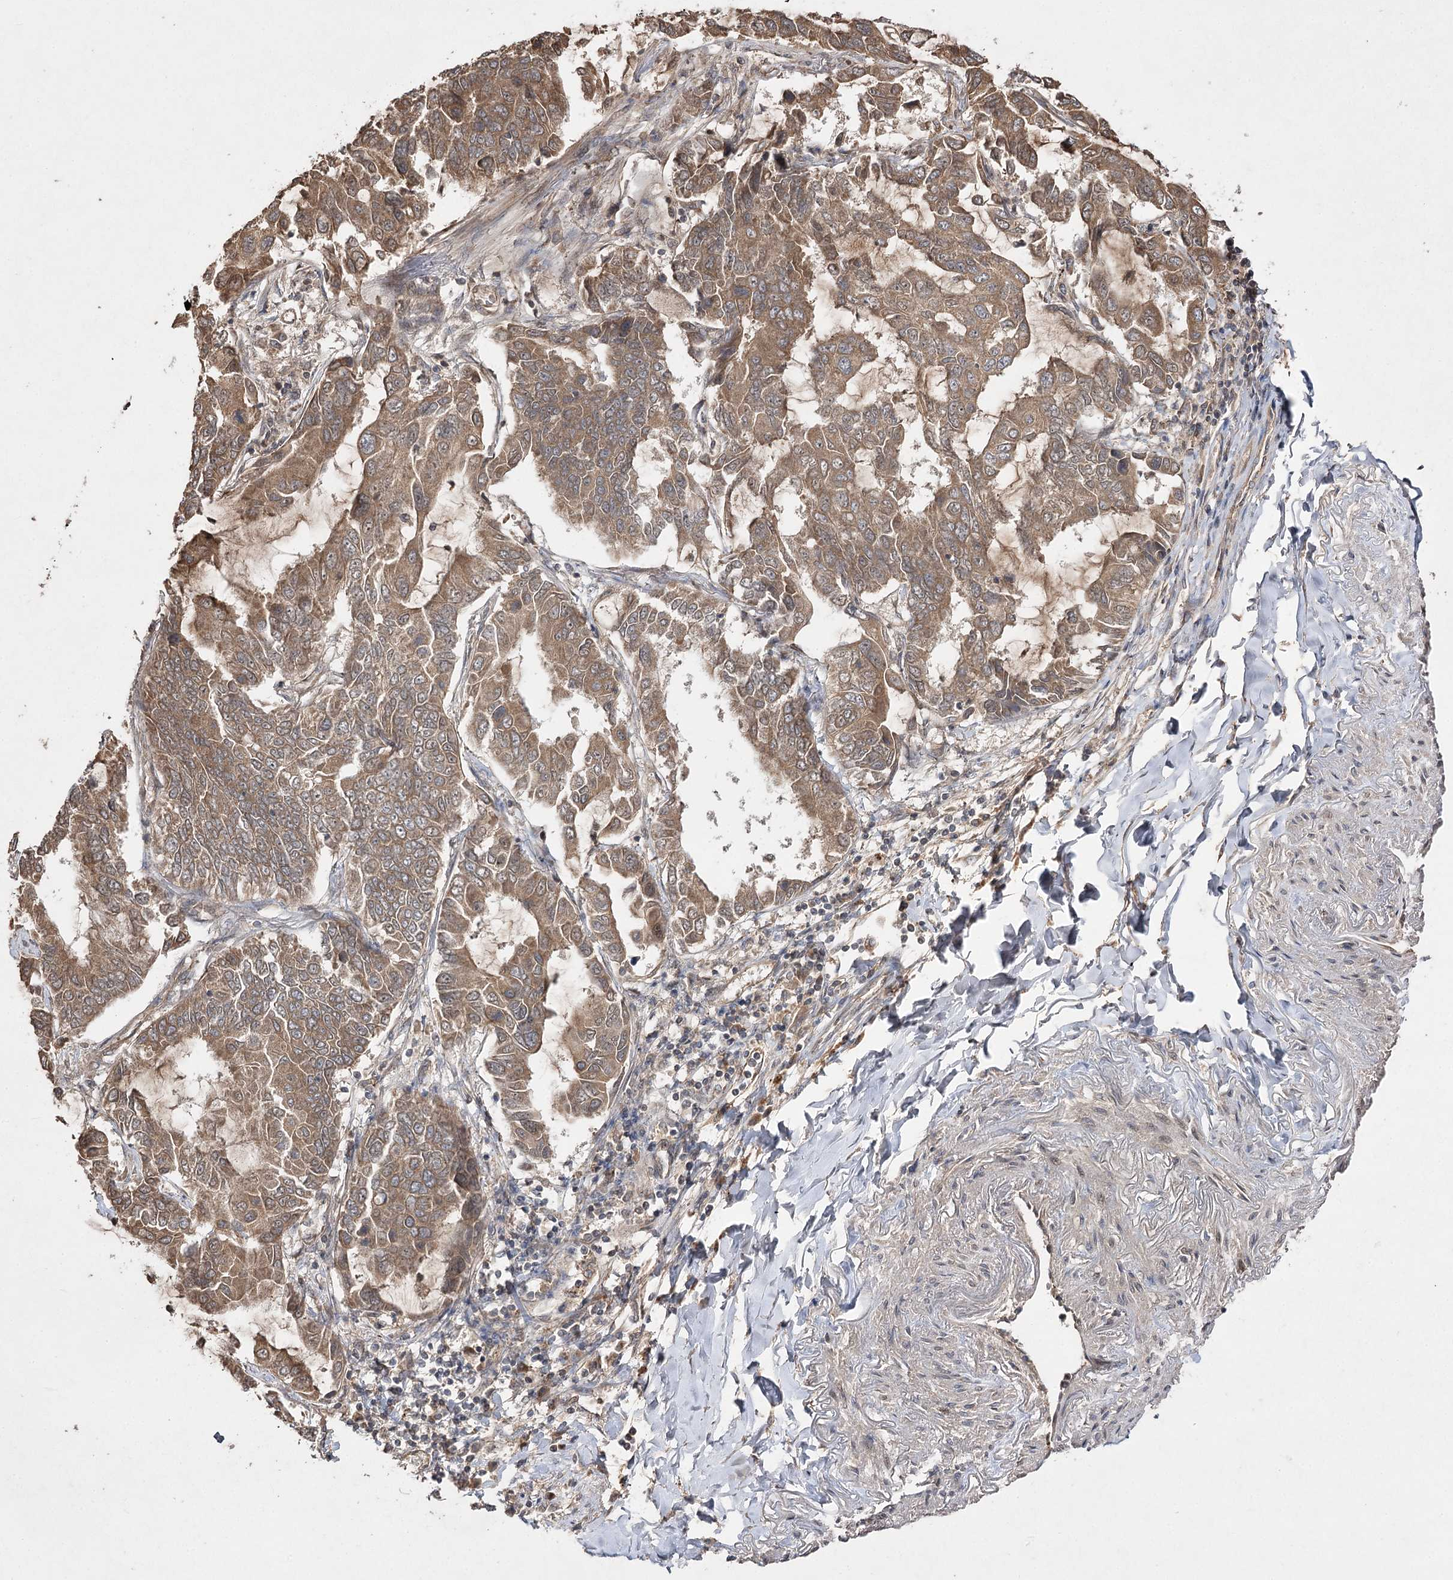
{"staining": {"intensity": "moderate", "quantity": ">75%", "location": "cytoplasmic/membranous"}, "tissue": "lung cancer", "cell_type": "Tumor cells", "image_type": "cancer", "snomed": [{"axis": "morphology", "description": "Adenocarcinoma, NOS"}, {"axis": "topography", "description": "Lung"}], "caption": "This image shows immunohistochemistry staining of human lung cancer, with medium moderate cytoplasmic/membranous expression in approximately >75% of tumor cells.", "gene": "FANCL", "patient": {"sex": "male", "age": 64}}